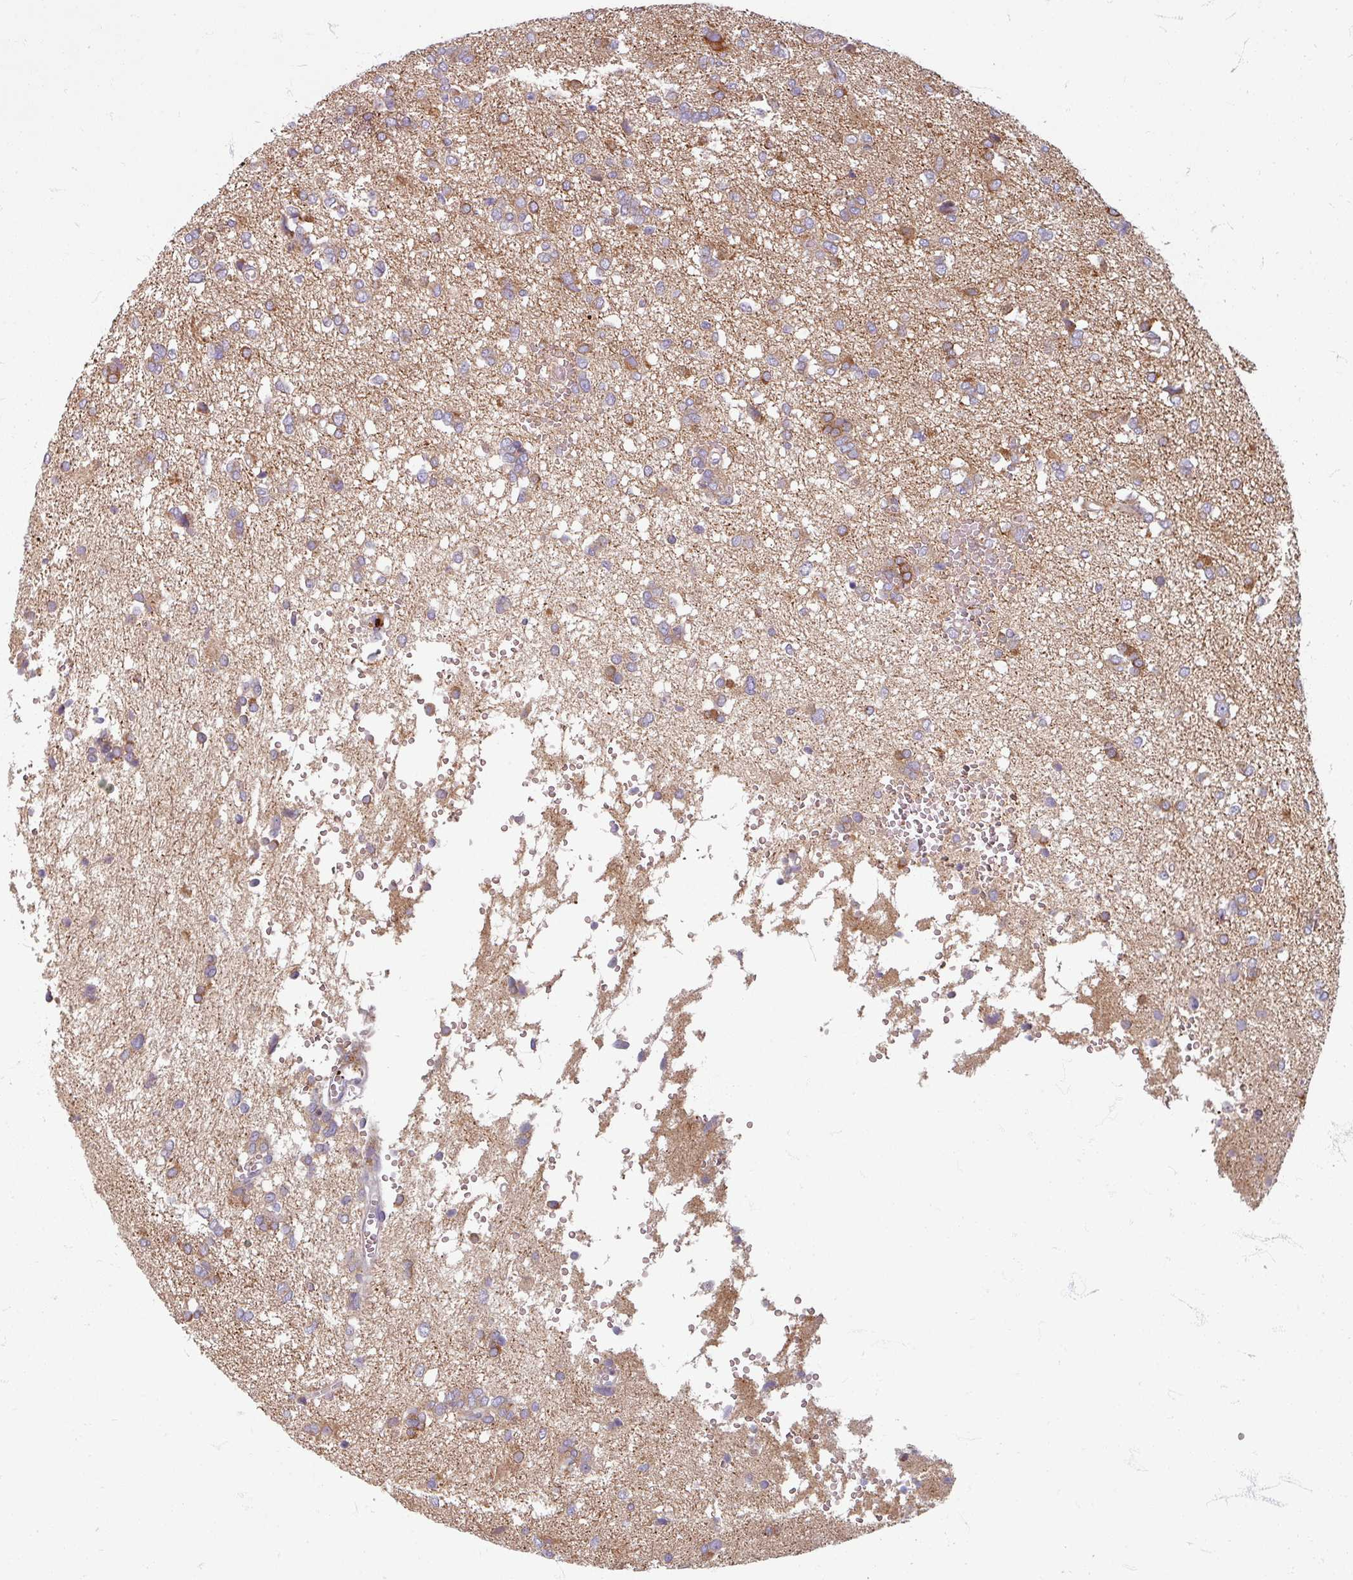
{"staining": {"intensity": "moderate", "quantity": "<25%", "location": "cytoplasmic/membranous"}, "tissue": "glioma", "cell_type": "Tumor cells", "image_type": "cancer", "snomed": [{"axis": "morphology", "description": "Glioma, malignant, High grade"}, {"axis": "topography", "description": "Brain"}], "caption": "The image demonstrates immunohistochemical staining of malignant glioma (high-grade). There is moderate cytoplasmic/membranous expression is identified in about <25% of tumor cells.", "gene": "GABARAPL1", "patient": {"sex": "female", "age": 59}}